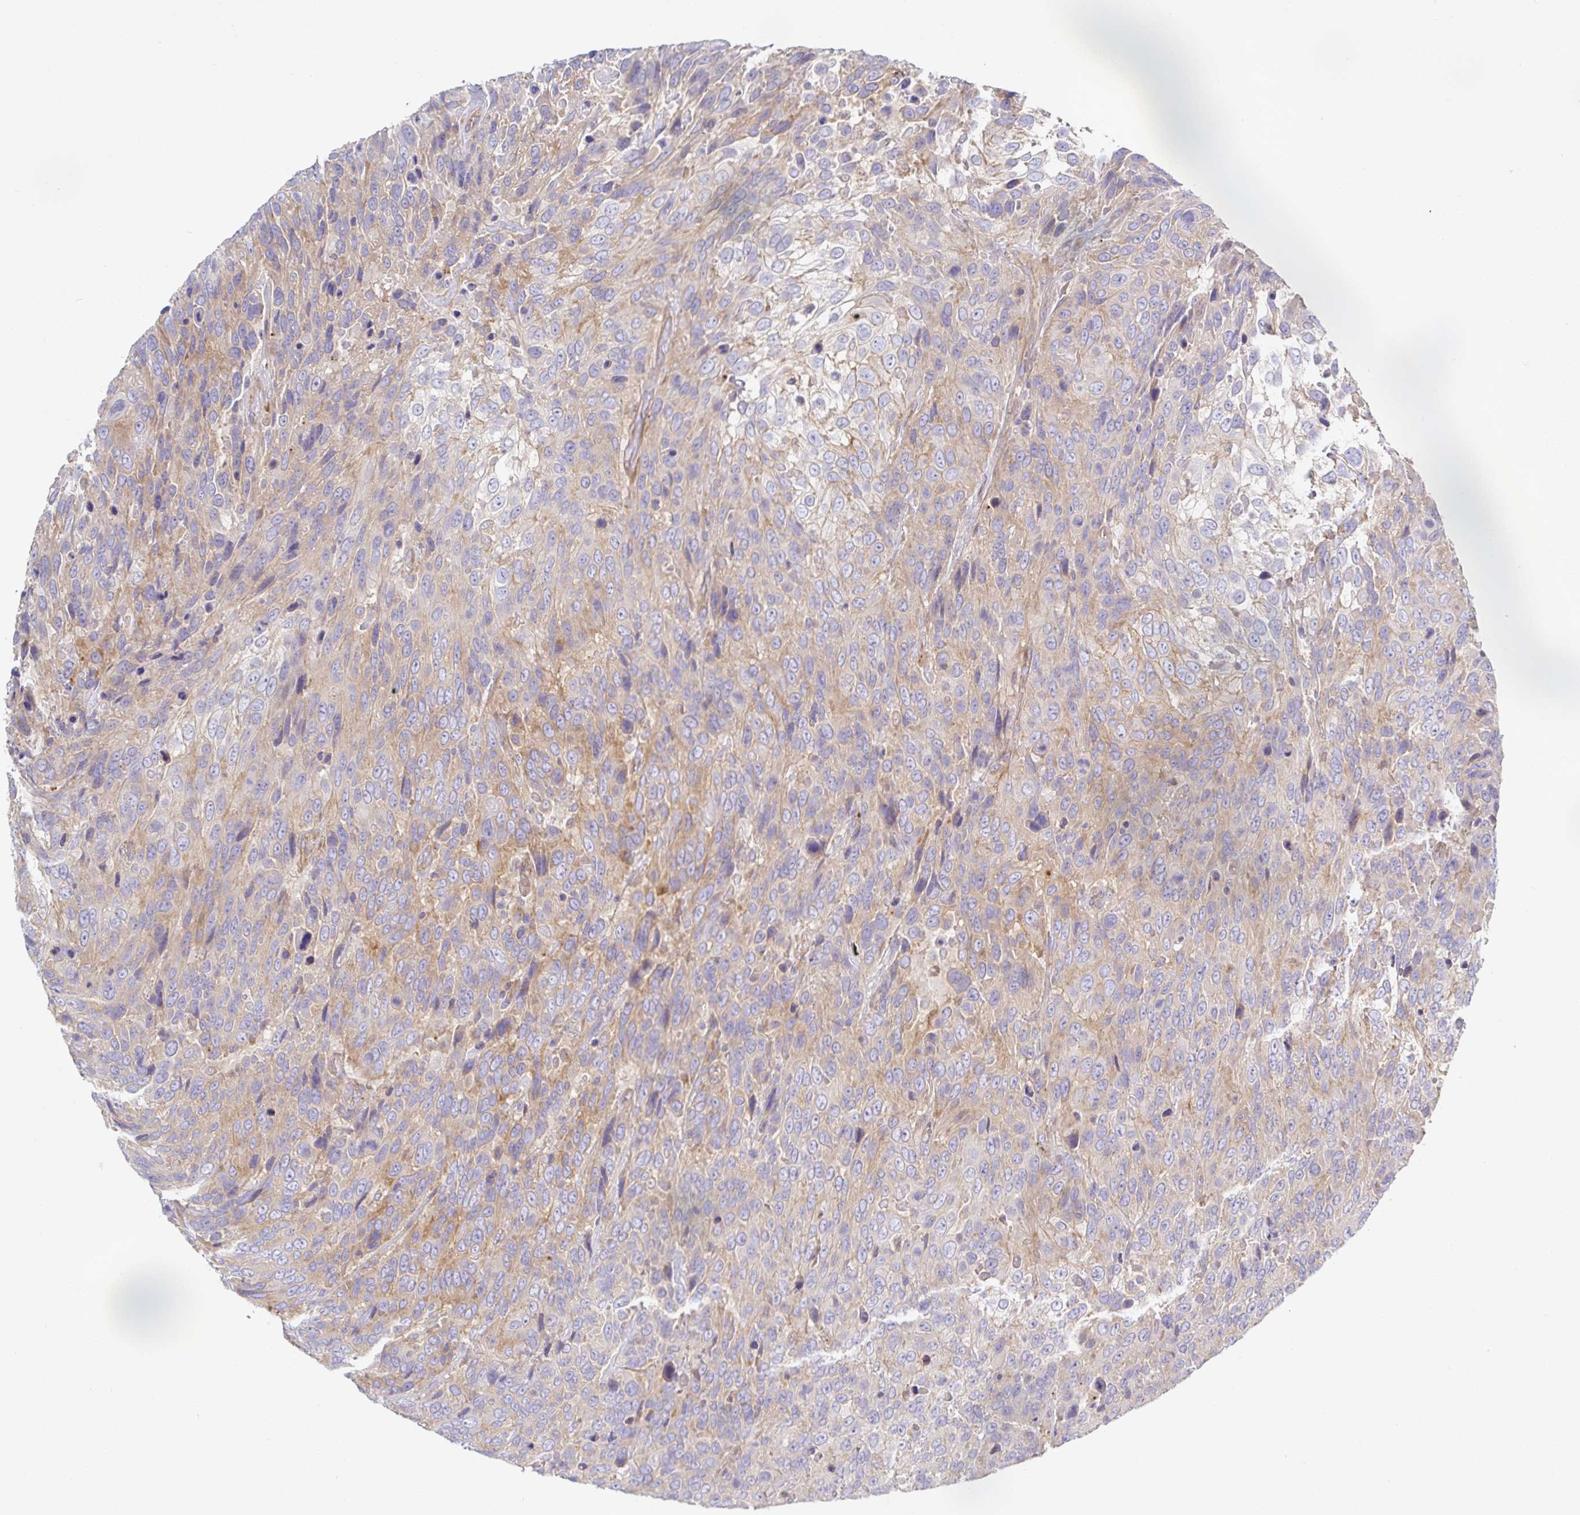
{"staining": {"intensity": "moderate", "quantity": "25%-75%", "location": "cytoplasmic/membranous"}, "tissue": "urothelial cancer", "cell_type": "Tumor cells", "image_type": "cancer", "snomed": [{"axis": "morphology", "description": "Urothelial carcinoma, High grade"}, {"axis": "topography", "description": "Urinary bladder"}], "caption": "Immunohistochemistry (IHC) of high-grade urothelial carcinoma demonstrates medium levels of moderate cytoplasmic/membranous expression in about 25%-75% of tumor cells.", "gene": "METTL22", "patient": {"sex": "female", "age": 70}}